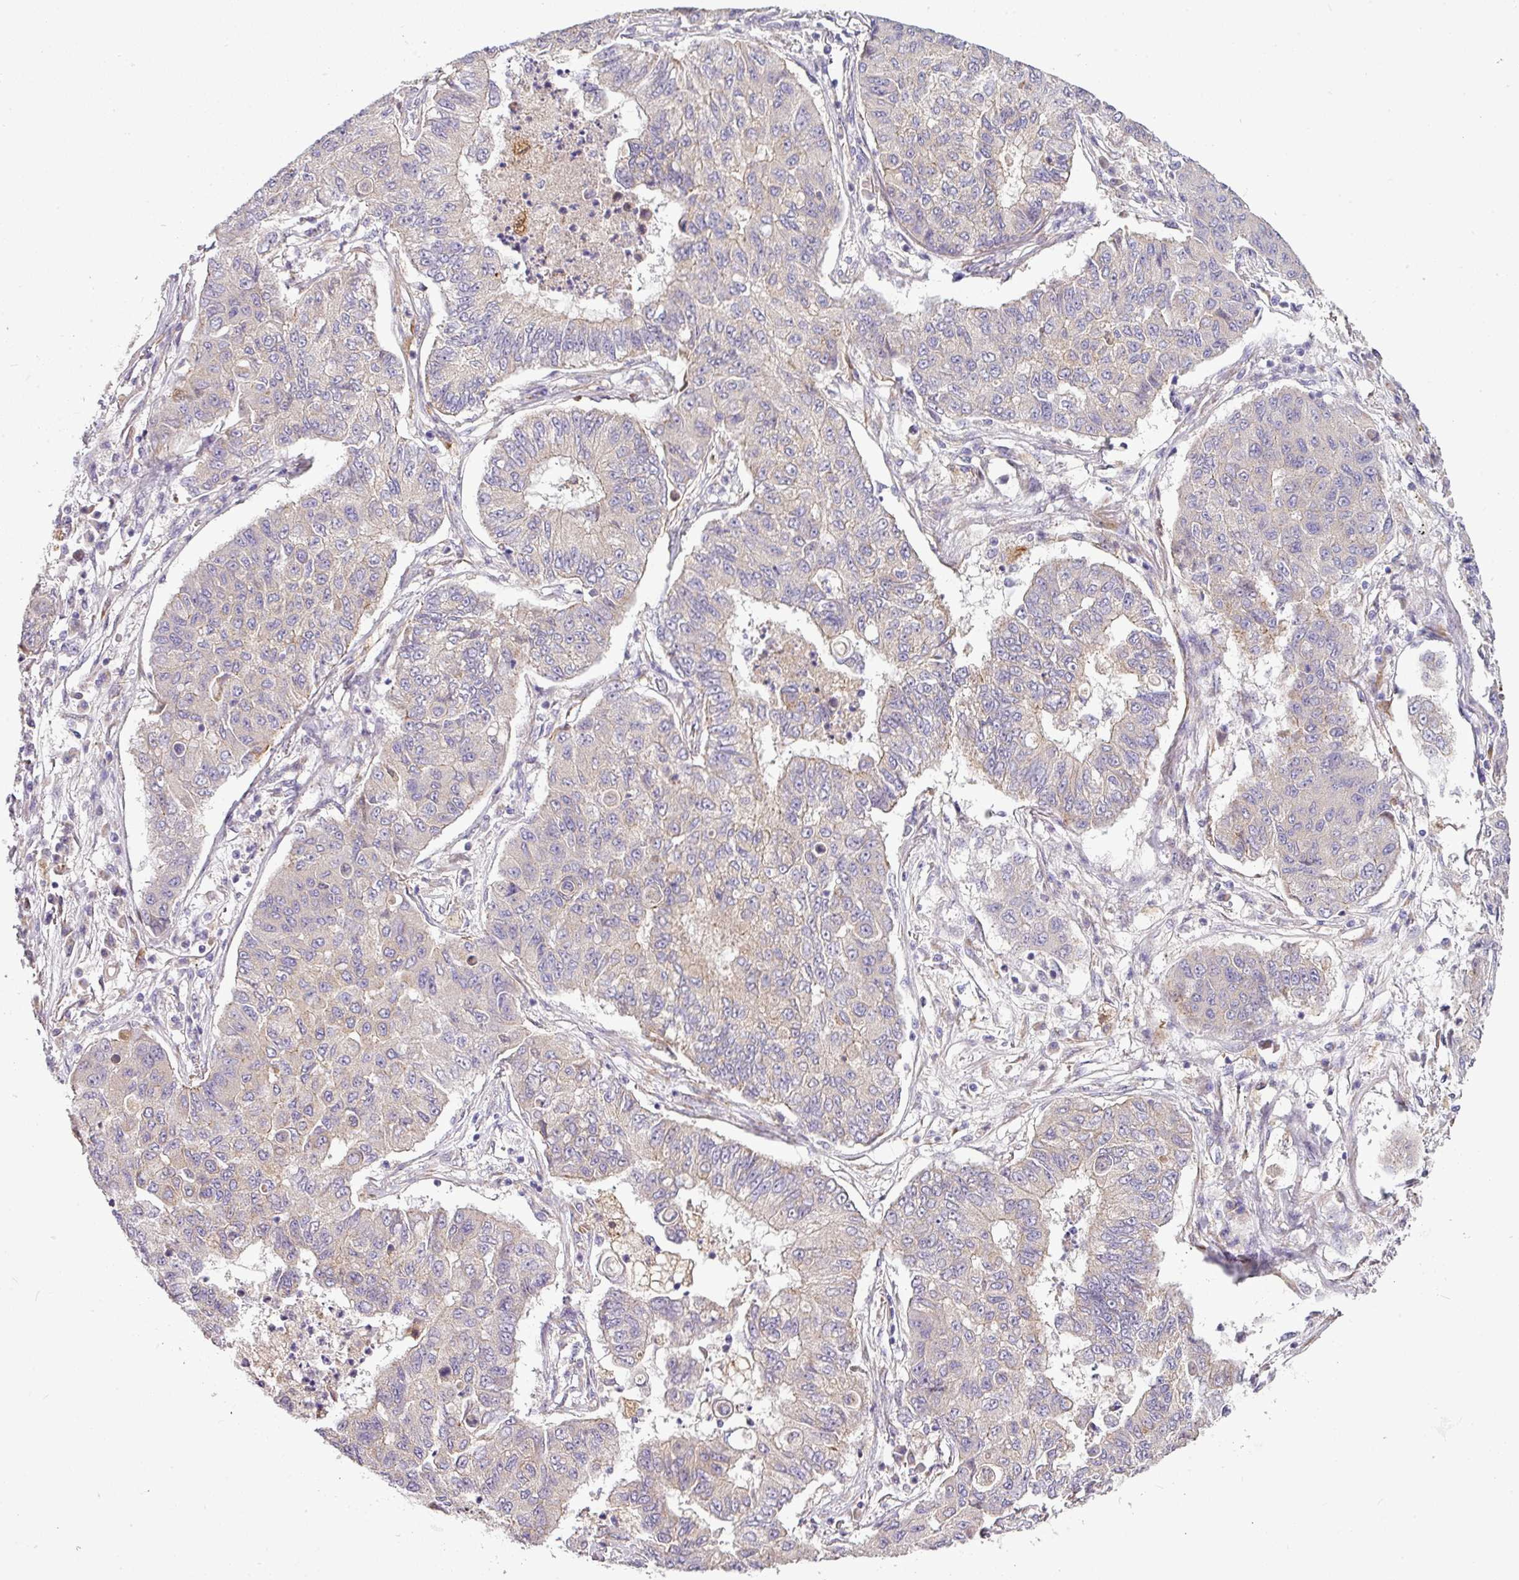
{"staining": {"intensity": "negative", "quantity": "none", "location": "none"}, "tissue": "lung cancer", "cell_type": "Tumor cells", "image_type": "cancer", "snomed": [{"axis": "morphology", "description": "Squamous cell carcinoma, NOS"}, {"axis": "topography", "description": "Lung"}], "caption": "An immunohistochemistry image of lung cancer is shown. There is no staining in tumor cells of lung cancer. (IHC, brightfield microscopy, high magnification).", "gene": "GAN", "patient": {"sex": "male", "age": 74}}